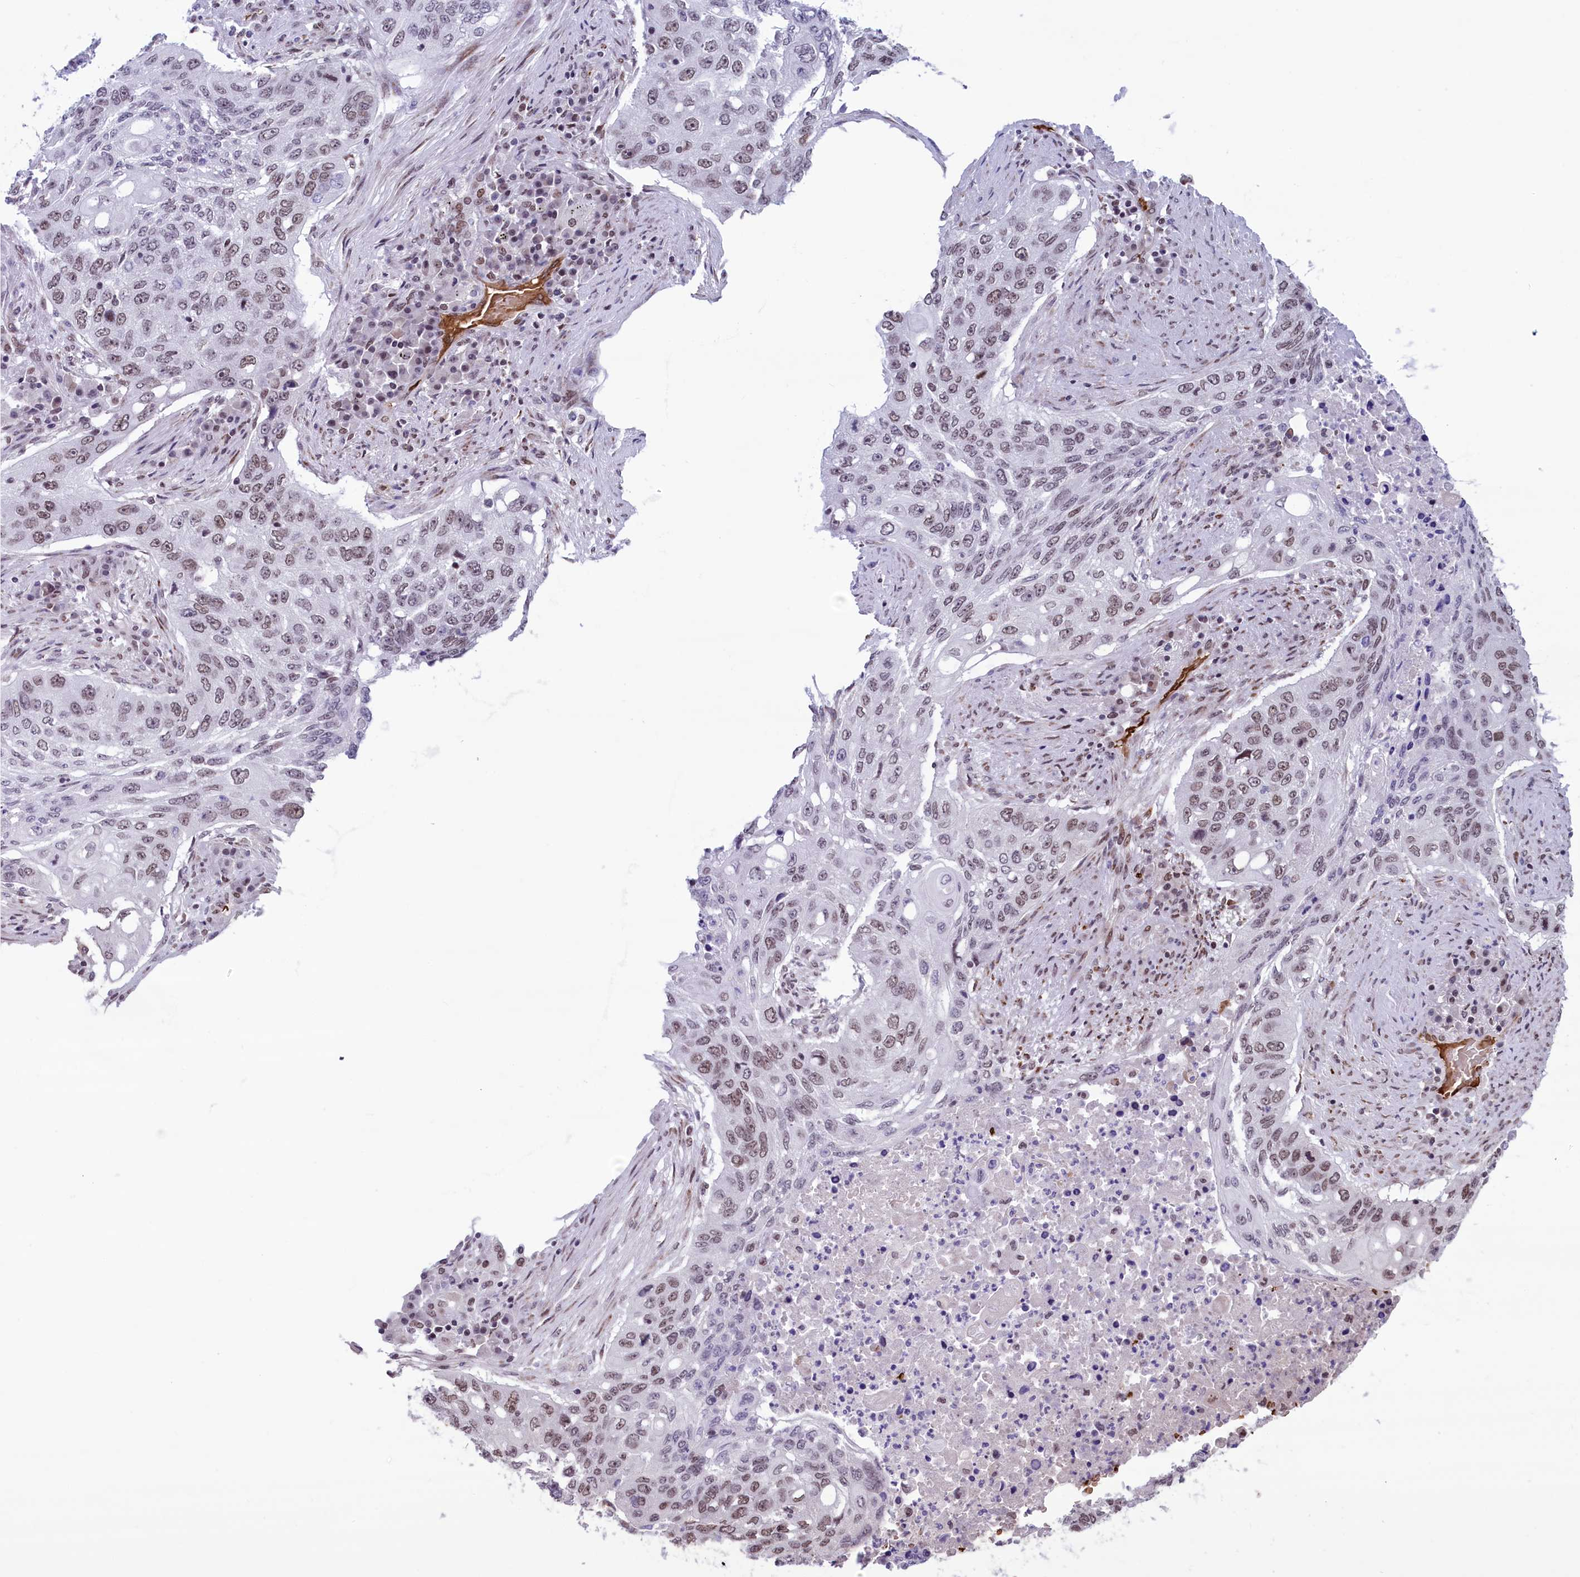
{"staining": {"intensity": "weak", "quantity": ">75%", "location": "nuclear"}, "tissue": "lung cancer", "cell_type": "Tumor cells", "image_type": "cancer", "snomed": [{"axis": "morphology", "description": "Squamous cell carcinoma, NOS"}, {"axis": "topography", "description": "Lung"}], "caption": "The photomicrograph displays staining of squamous cell carcinoma (lung), revealing weak nuclear protein staining (brown color) within tumor cells. The staining was performed using DAB (3,3'-diaminobenzidine), with brown indicating positive protein expression. Nuclei are stained blue with hematoxylin.", "gene": "MPHOSPH8", "patient": {"sex": "female", "age": 63}}